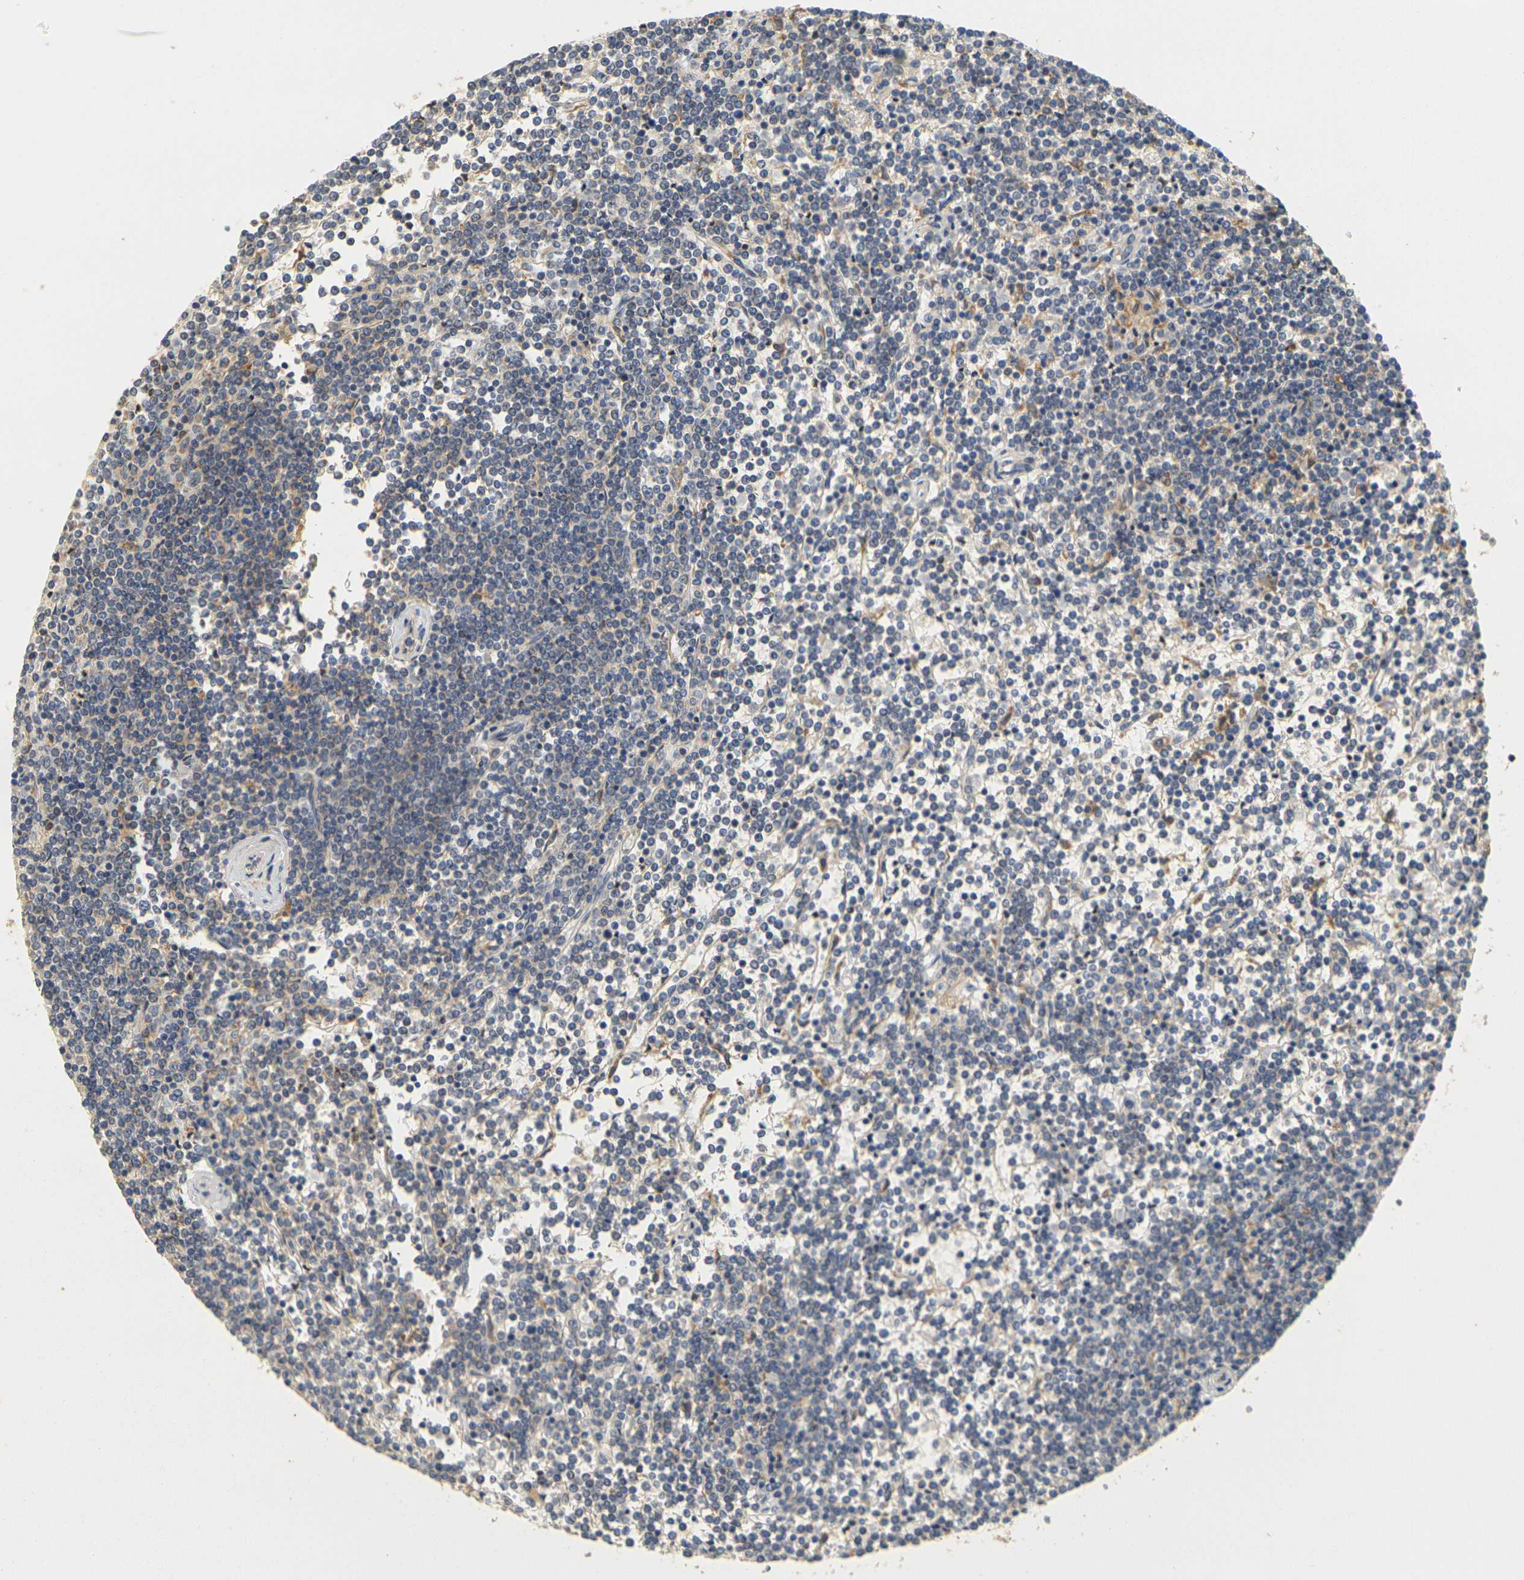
{"staining": {"intensity": "negative", "quantity": "none", "location": "none"}, "tissue": "lymphoma", "cell_type": "Tumor cells", "image_type": "cancer", "snomed": [{"axis": "morphology", "description": "Malignant lymphoma, non-Hodgkin's type, Low grade"}, {"axis": "topography", "description": "Spleen"}], "caption": "This is an IHC micrograph of human malignant lymphoma, non-Hodgkin's type (low-grade). There is no expression in tumor cells.", "gene": "GDAP1", "patient": {"sex": "female", "age": 19}}